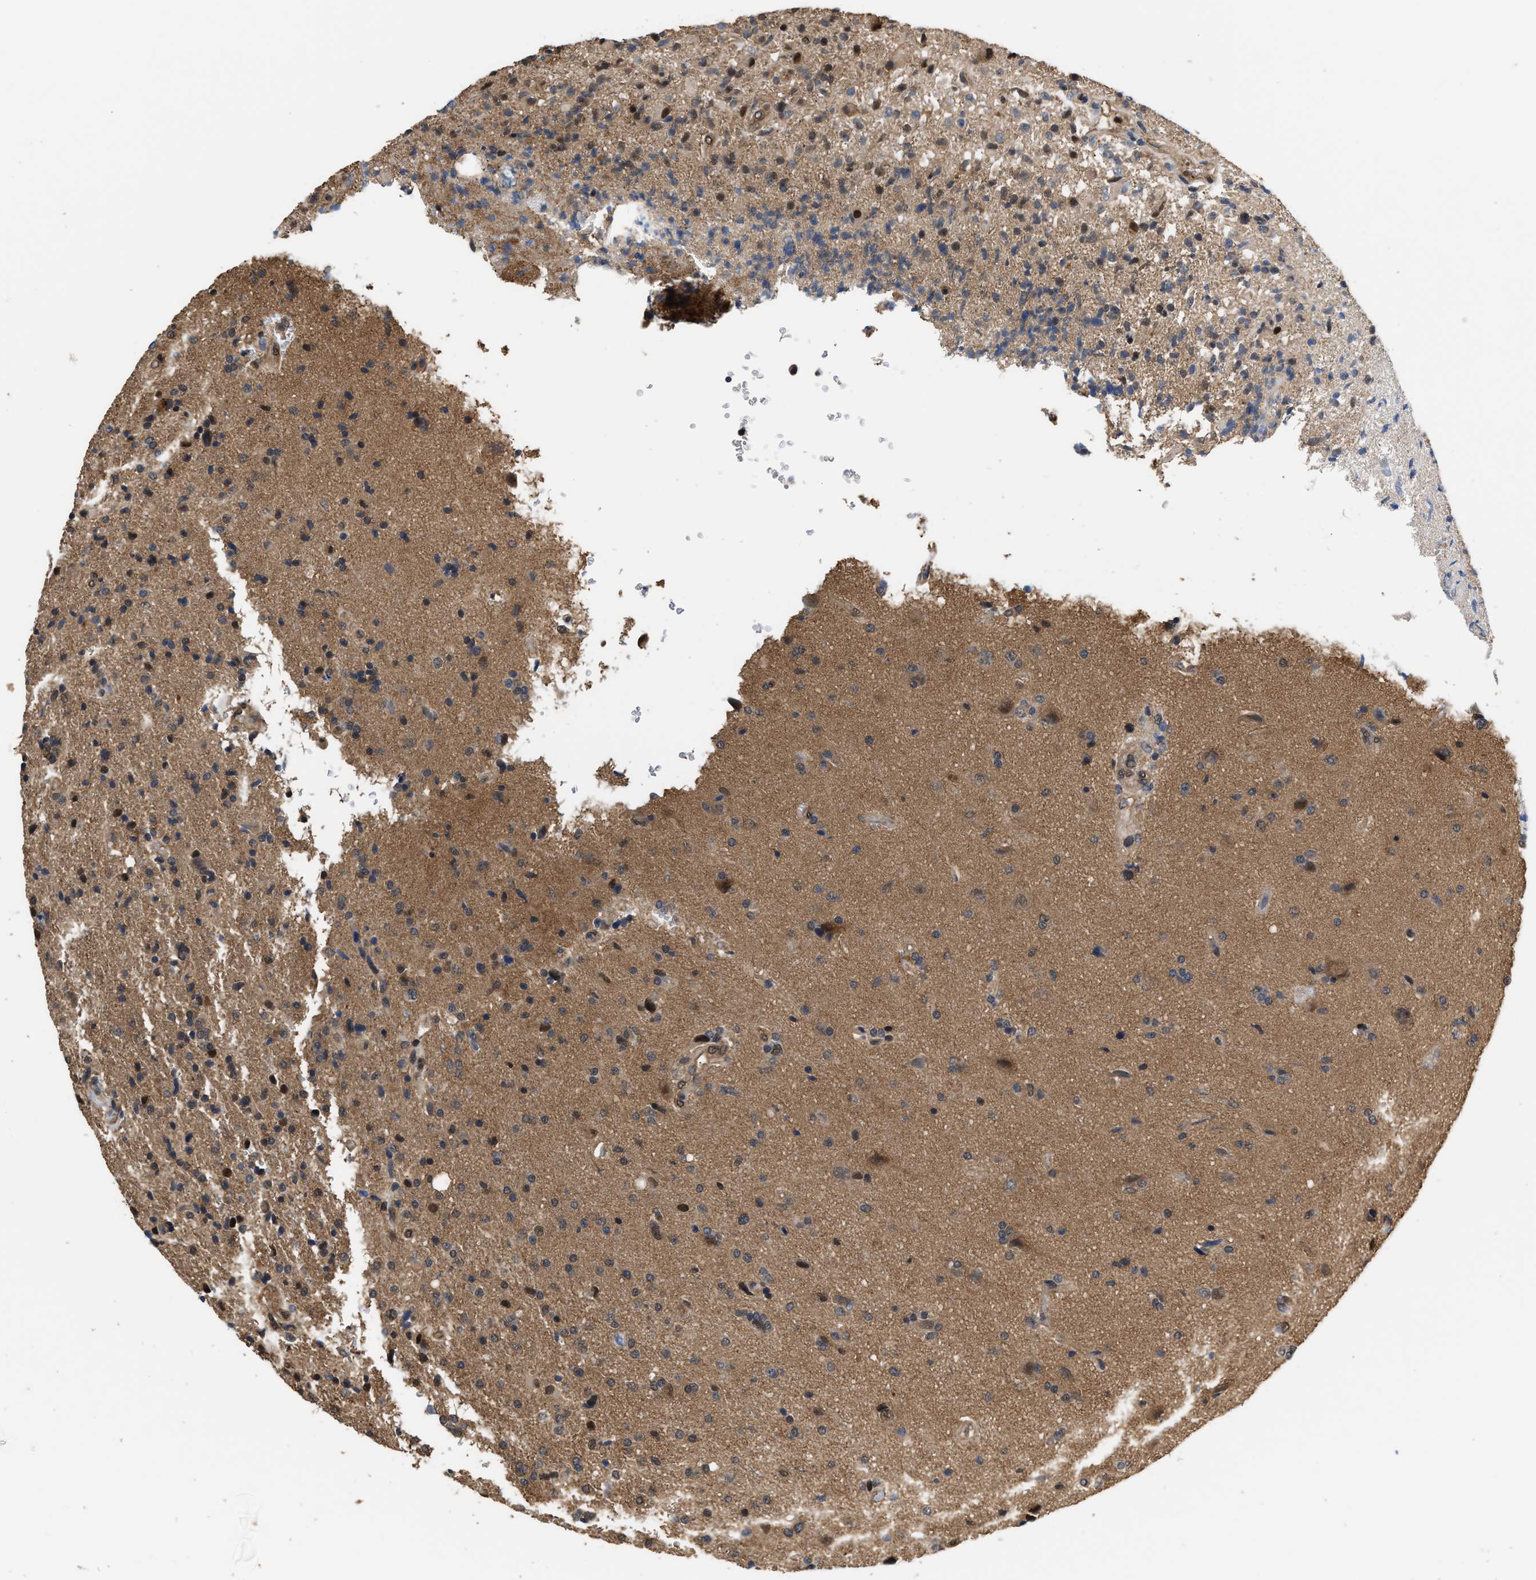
{"staining": {"intensity": "moderate", "quantity": "<25%", "location": "nuclear"}, "tissue": "glioma", "cell_type": "Tumor cells", "image_type": "cancer", "snomed": [{"axis": "morphology", "description": "Glioma, malignant, High grade"}, {"axis": "topography", "description": "Brain"}], "caption": "Protein staining of malignant glioma (high-grade) tissue exhibits moderate nuclear positivity in about <25% of tumor cells. Immunohistochemistry (ihc) stains the protein in brown and the nuclei are stained blue.", "gene": "SCAI", "patient": {"sex": "male", "age": 72}}